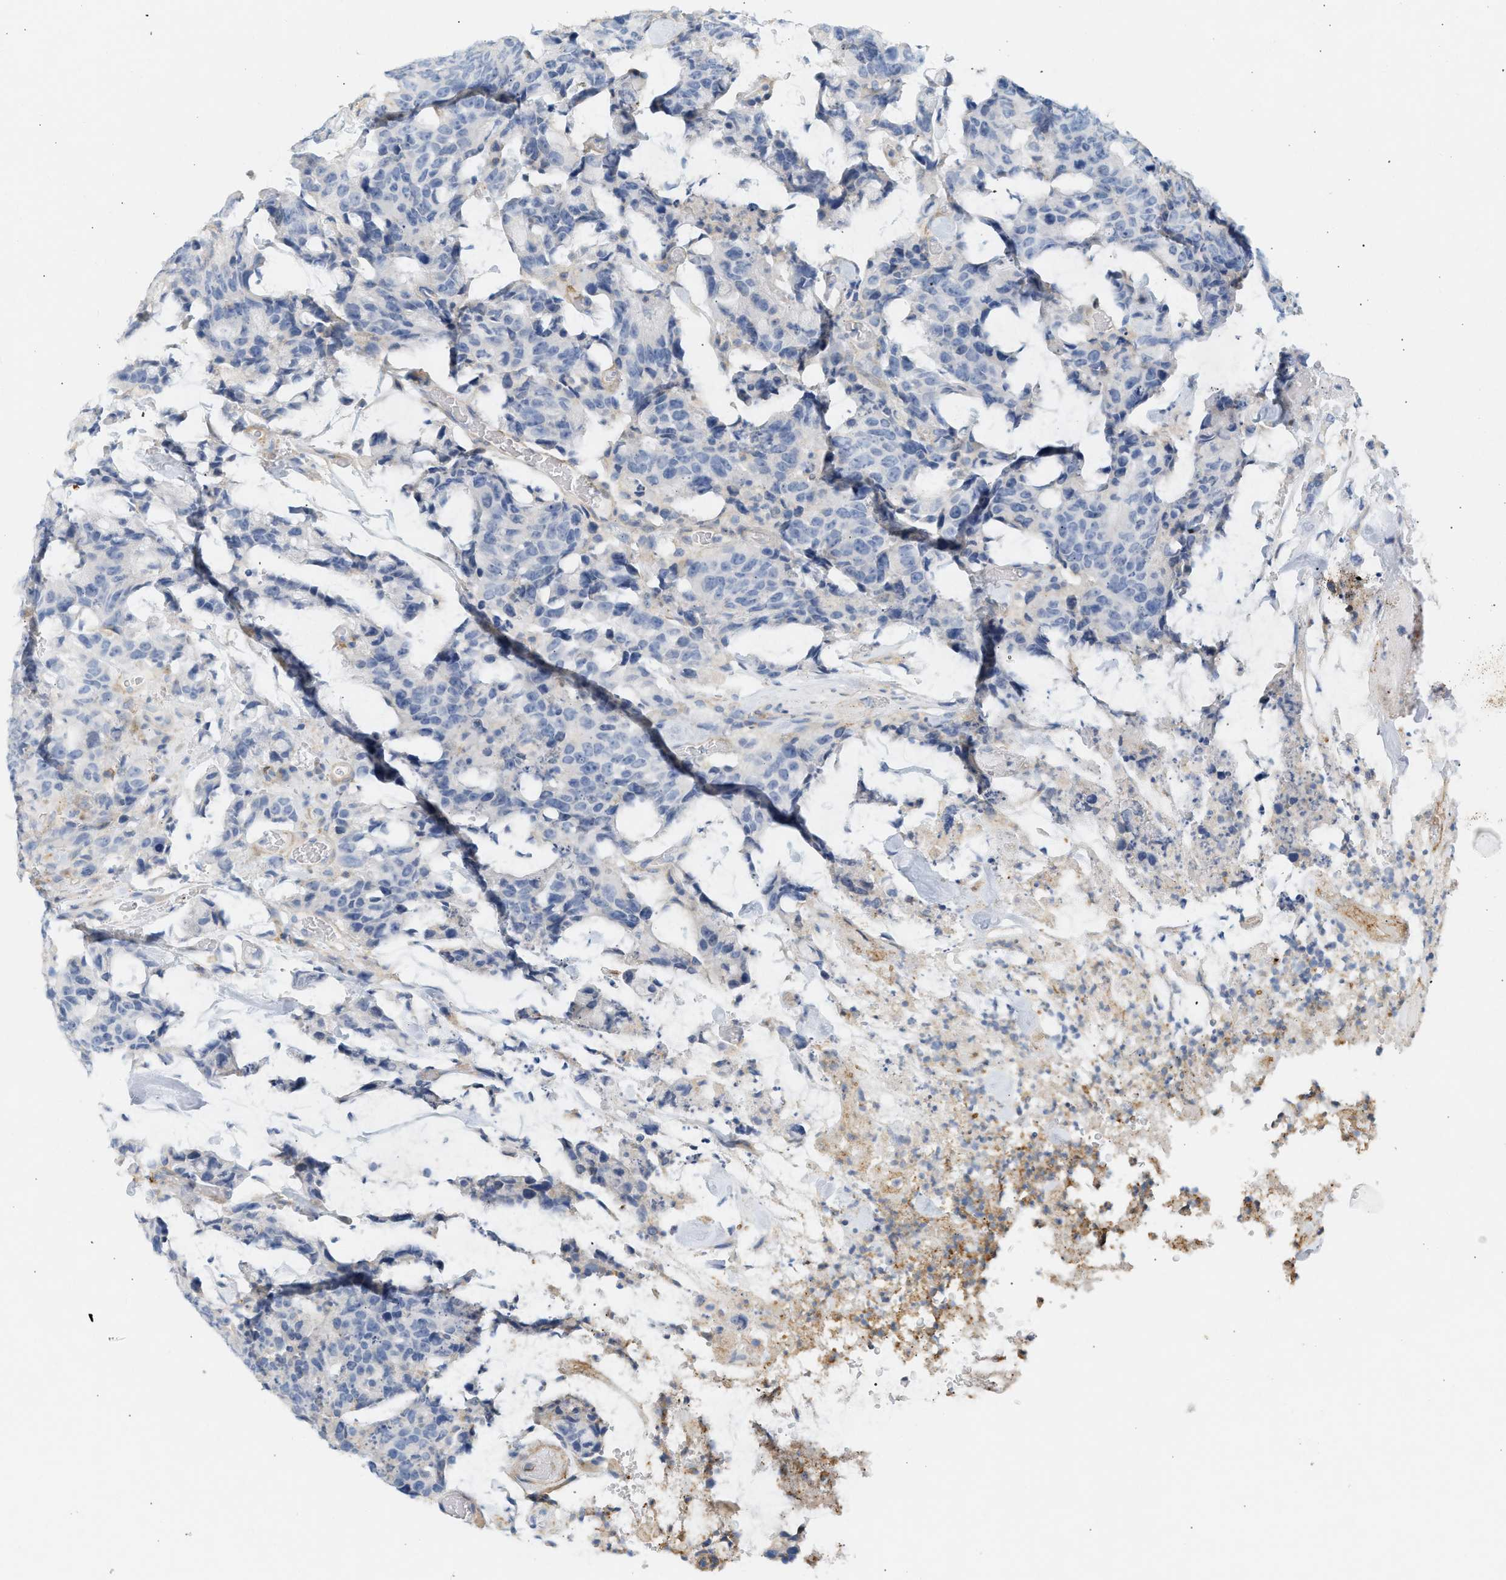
{"staining": {"intensity": "negative", "quantity": "none", "location": "none"}, "tissue": "colorectal cancer", "cell_type": "Tumor cells", "image_type": "cancer", "snomed": [{"axis": "morphology", "description": "Adenocarcinoma, NOS"}, {"axis": "topography", "description": "Colon"}], "caption": "An immunohistochemistry (IHC) histopathology image of colorectal cancer is shown. There is no staining in tumor cells of colorectal cancer.", "gene": "BVES", "patient": {"sex": "female", "age": 86}}